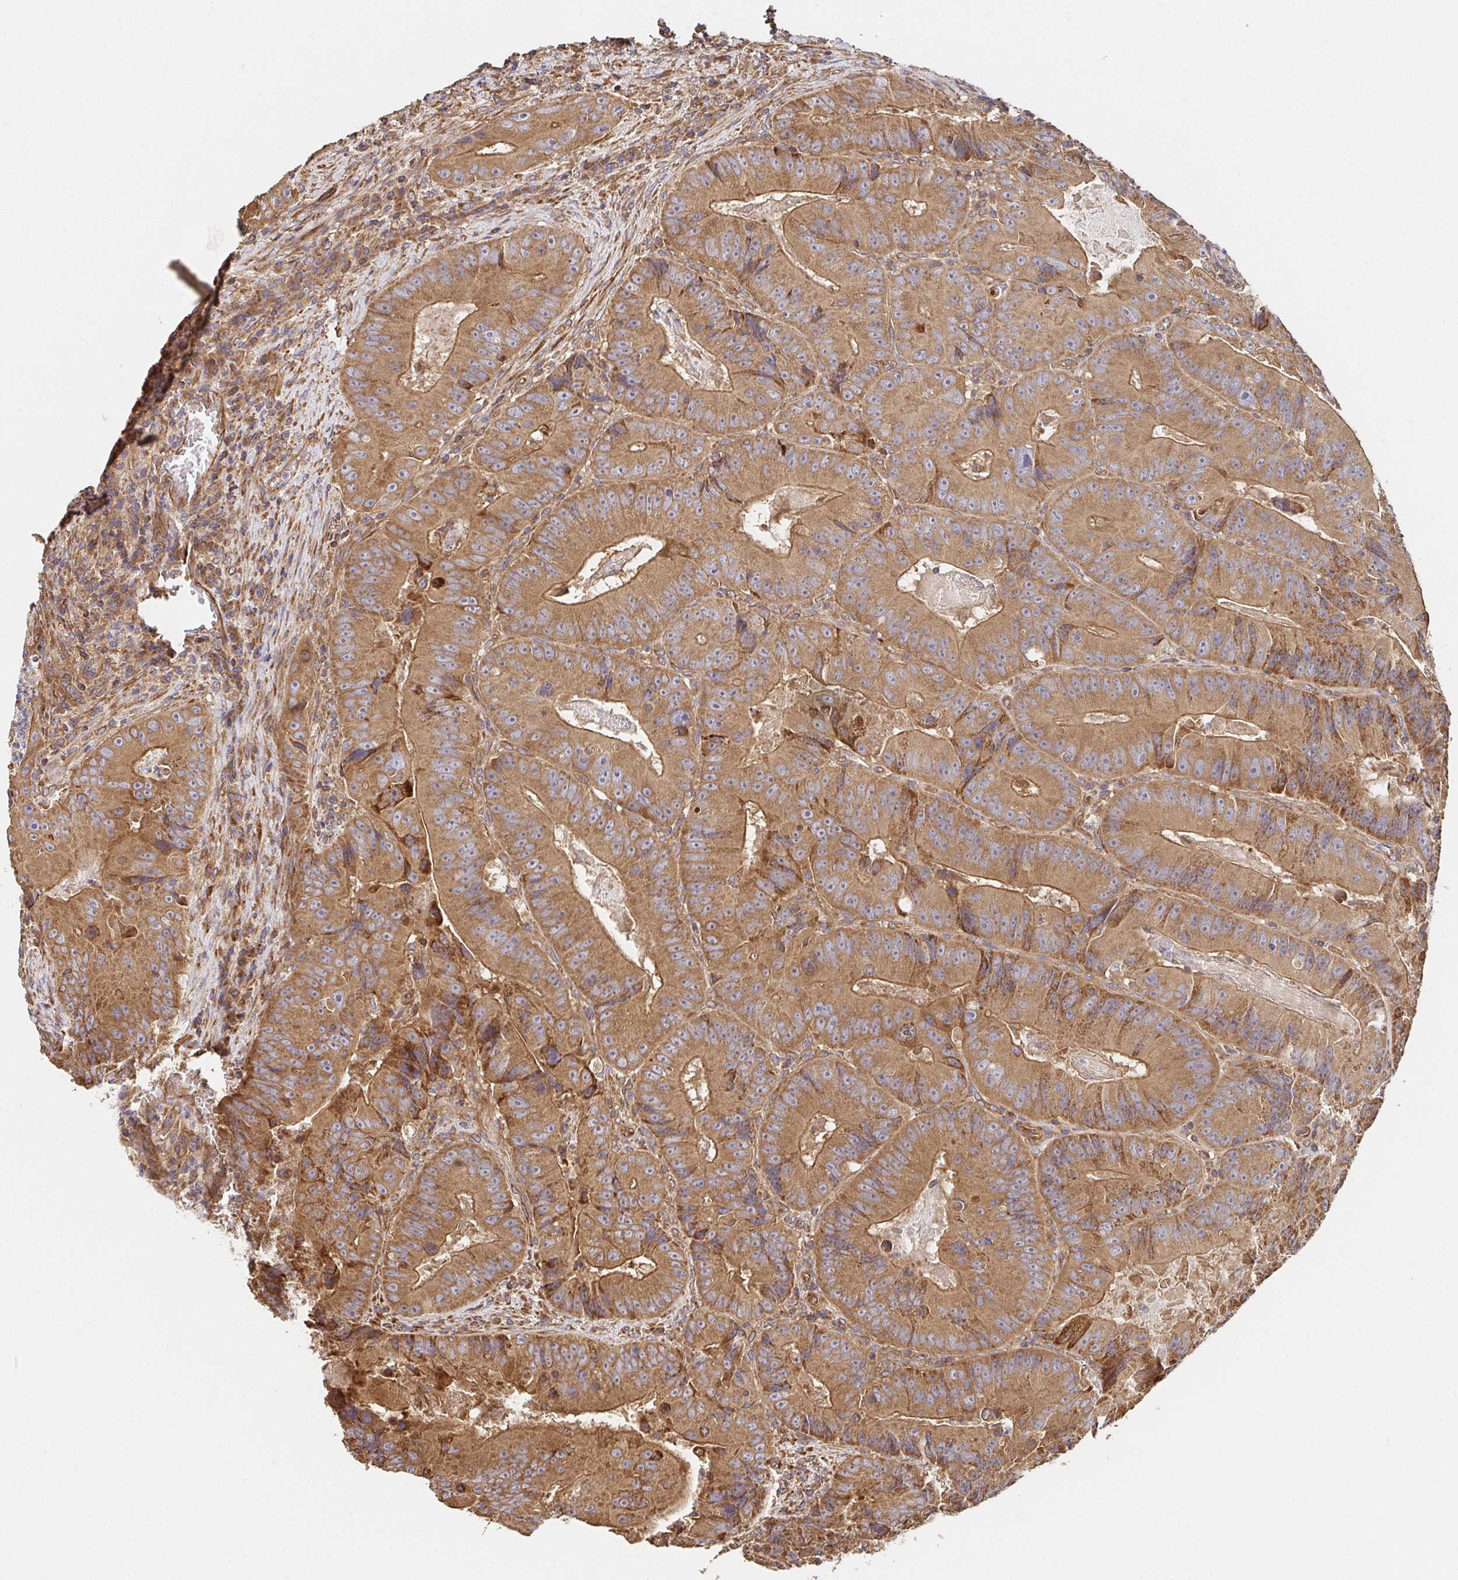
{"staining": {"intensity": "moderate", "quantity": ">75%", "location": "cytoplasmic/membranous"}, "tissue": "colorectal cancer", "cell_type": "Tumor cells", "image_type": "cancer", "snomed": [{"axis": "morphology", "description": "Adenocarcinoma, NOS"}, {"axis": "topography", "description": "Colon"}], "caption": "DAB (3,3'-diaminobenzidine) immunohistochemical staining of human colorectal adenocarcinoma exhibits moderate cytoplasmic/membranous protein staining in about >75% of tumor cells. The staining was performed using DAB (3,3'-diaminobenzidine) to visualize the protein expression in brown, while the nuclei were stained in blue with hematoxylin (Magnification: 20x).", "gene": "APBB1", "patient": {"sex": "female", "age": 86}}